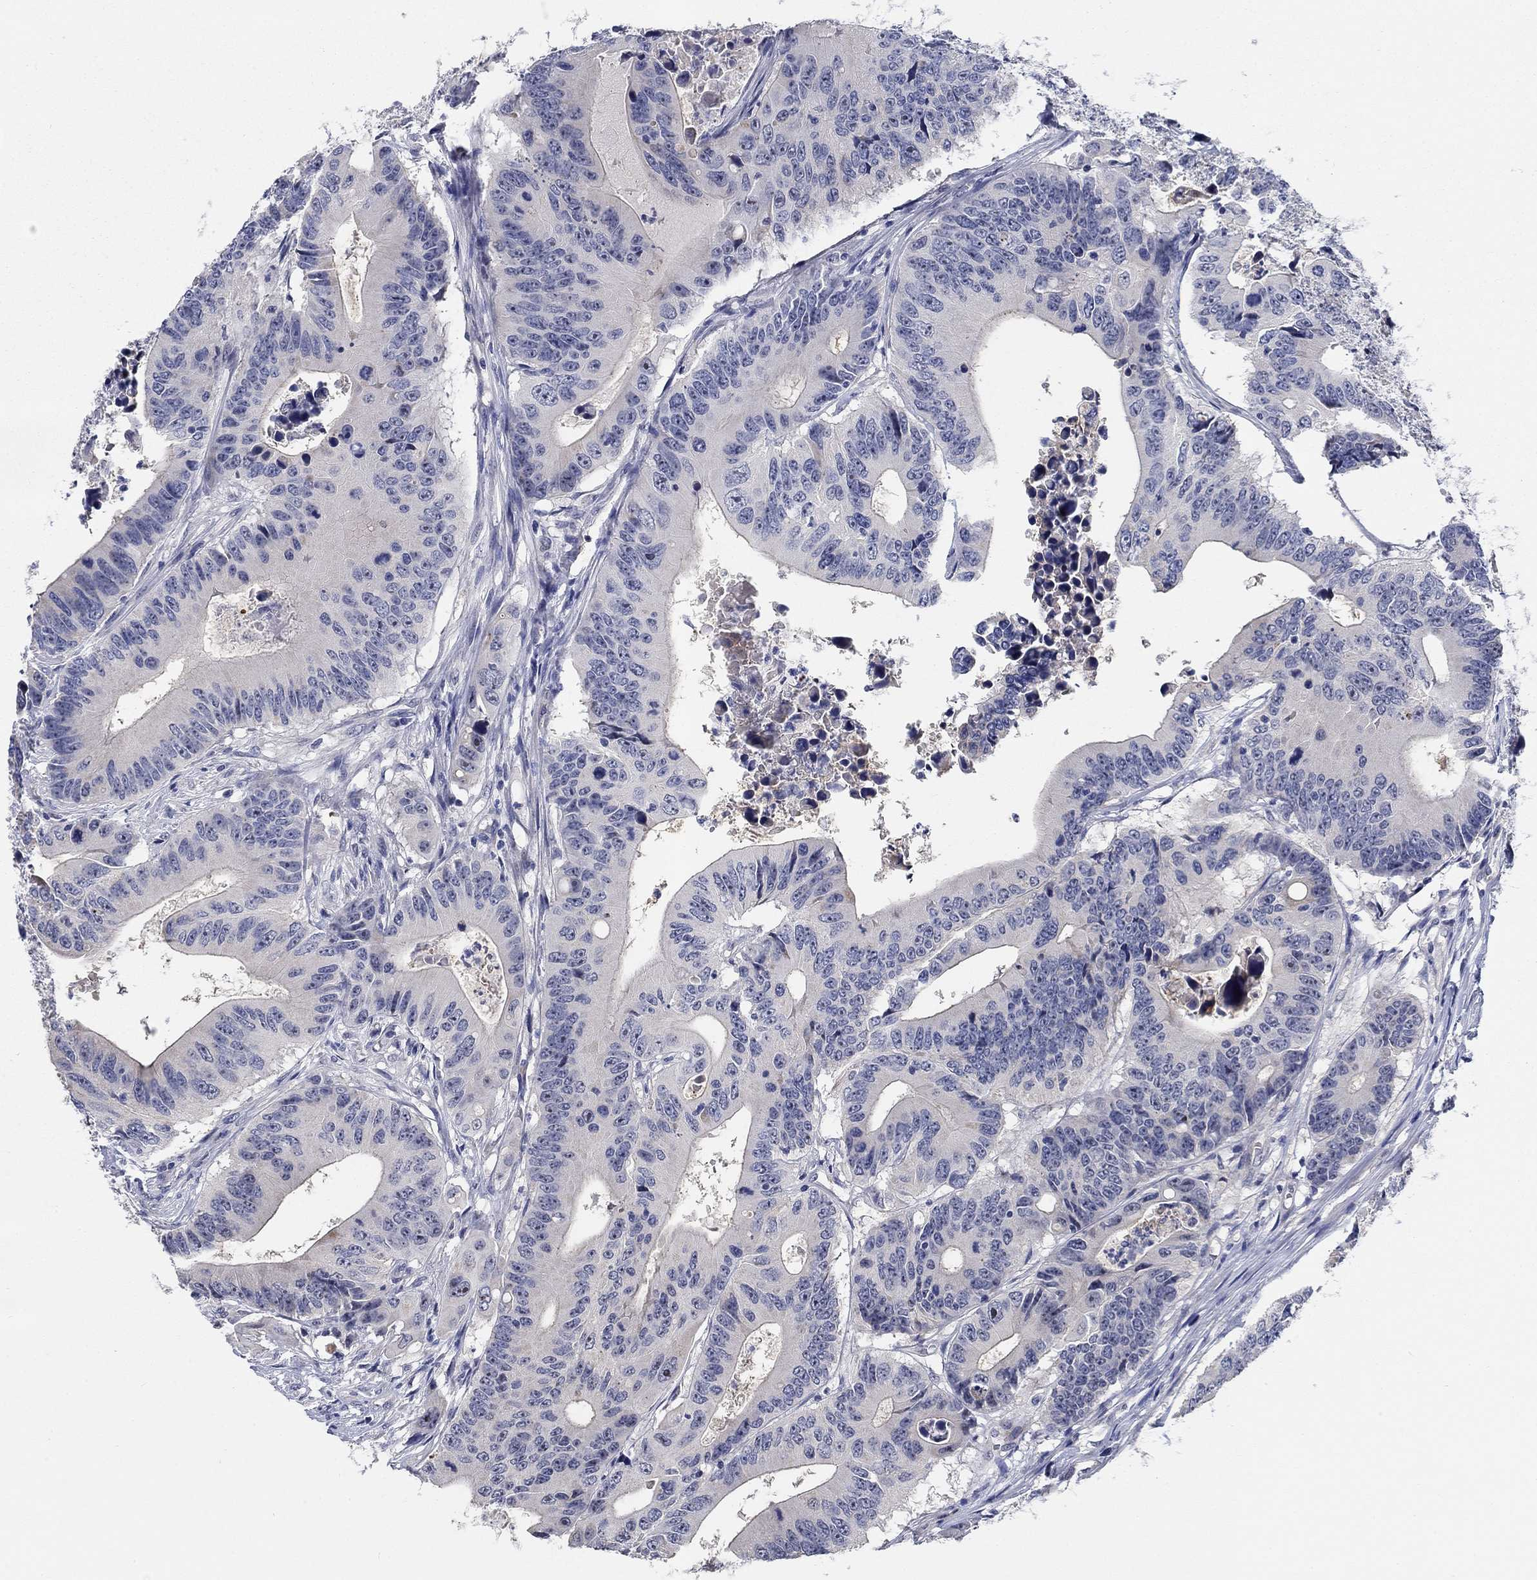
{"staining": {"intensity": "negative", "quantity": "none", "location": "none"}, "tissue": "colorectal cancer", "cell_type": "Tumor cells", "image_type": "cancer", "snomed": [{"axis": "morphology", "description": "Adenocarcinoma, NOS"}, {"axis": "topography", "description": "Colon"}], "caption": "Immunohistochemistry image of neoplastic tissue: colorectal cancer (adenocarcinoma) stained with DAB reveals no significant protein expression in tumor cells.", "gene": "SMIM18", "patient": {"sex": "female", "age": 90}}